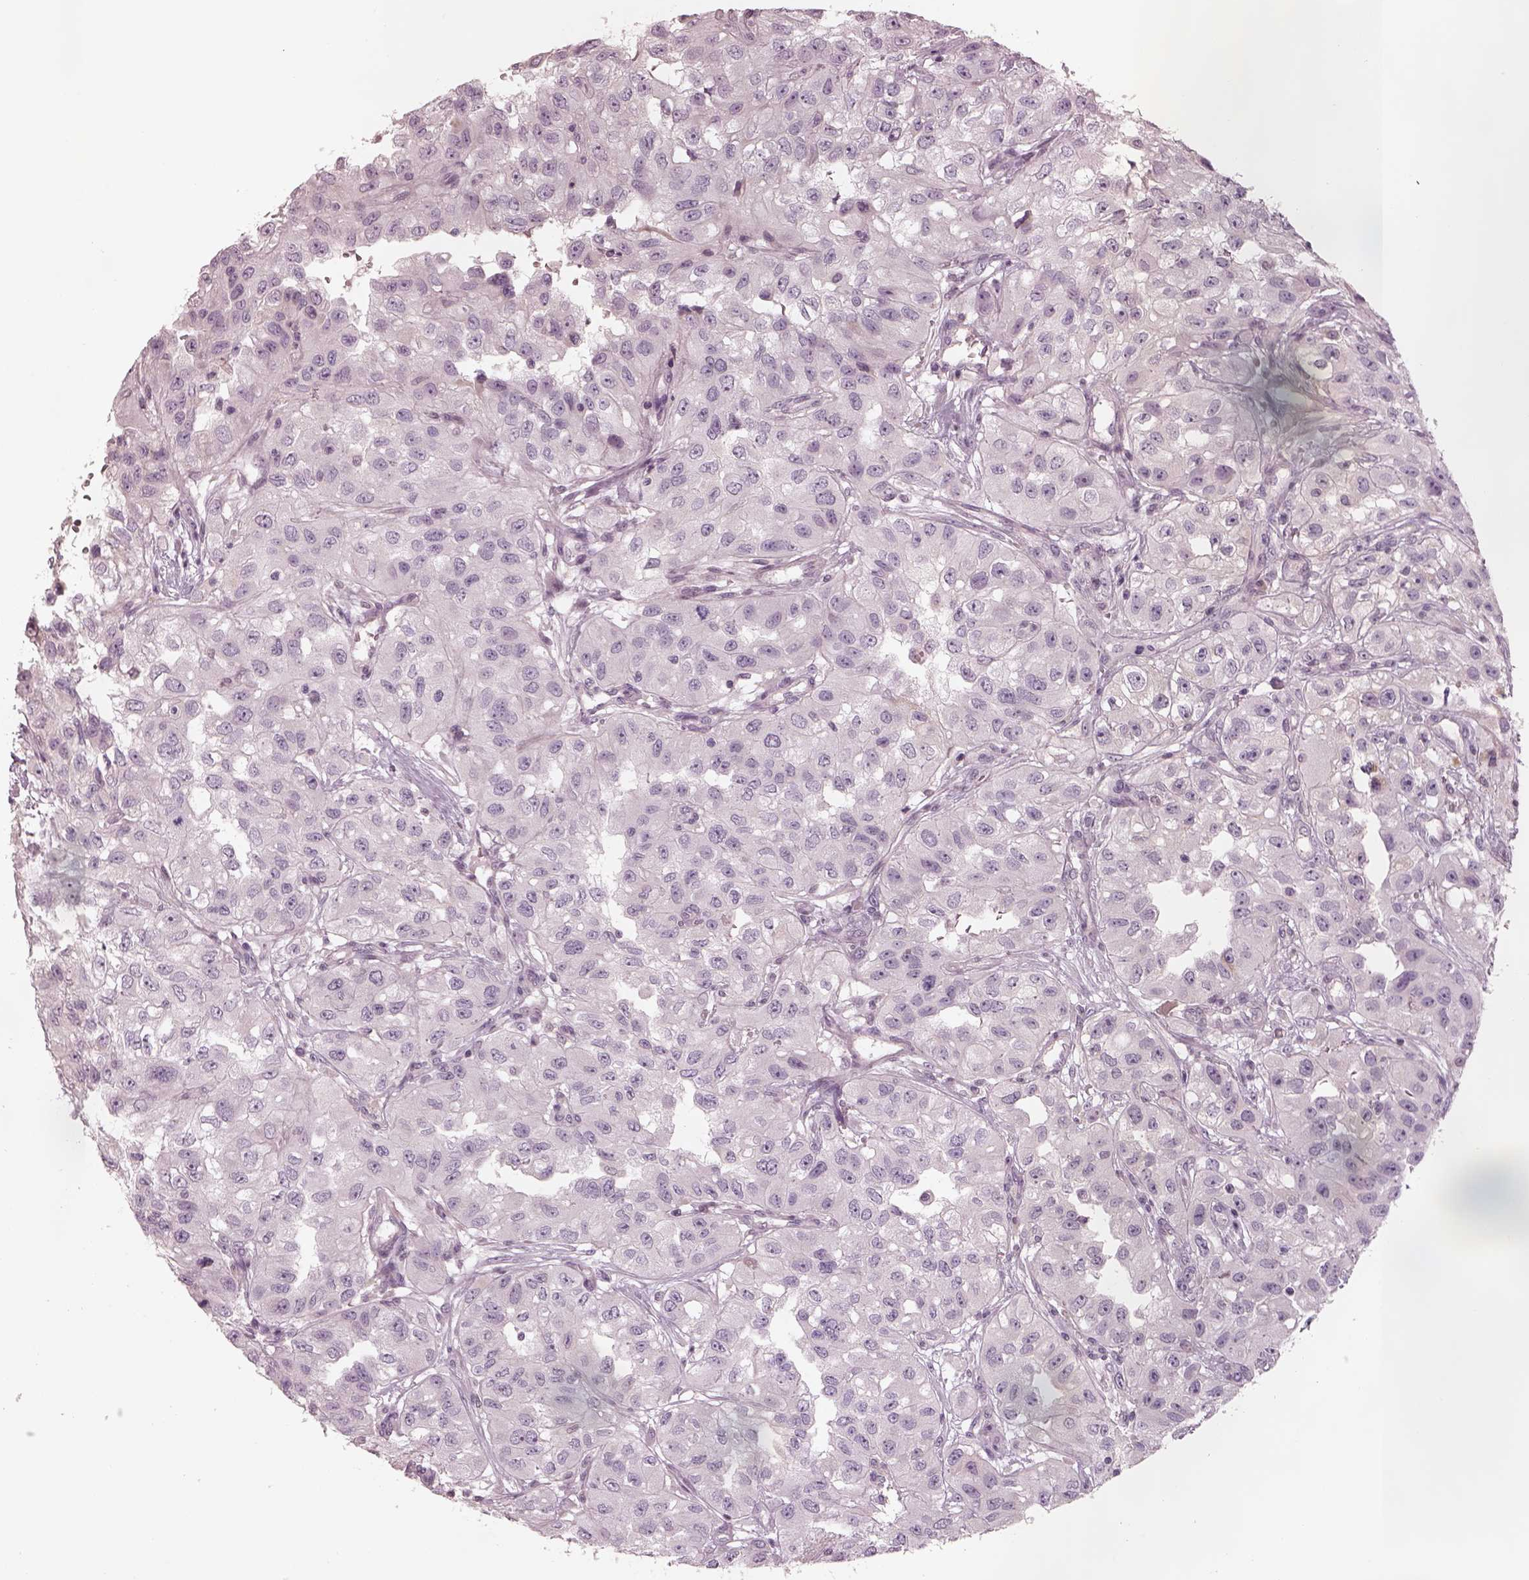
{"staining": {"intensity": "negative", "quantity": "none", "location": "none"}, "tissue": "renal cancer", "cell_type": "Tumor cells", "image_type": "cancer", "snomed": [{"axis": "morphology", "description": "Adenocarcinoma, NOS"}, {"axis": "topography", "description": "Kidney"}], "caption": "The image shows no significant positivity in tumor cells of renal adenocarcinoma.", "gene": "TLX3", "patient": {"sex": "male", "age": 64}}